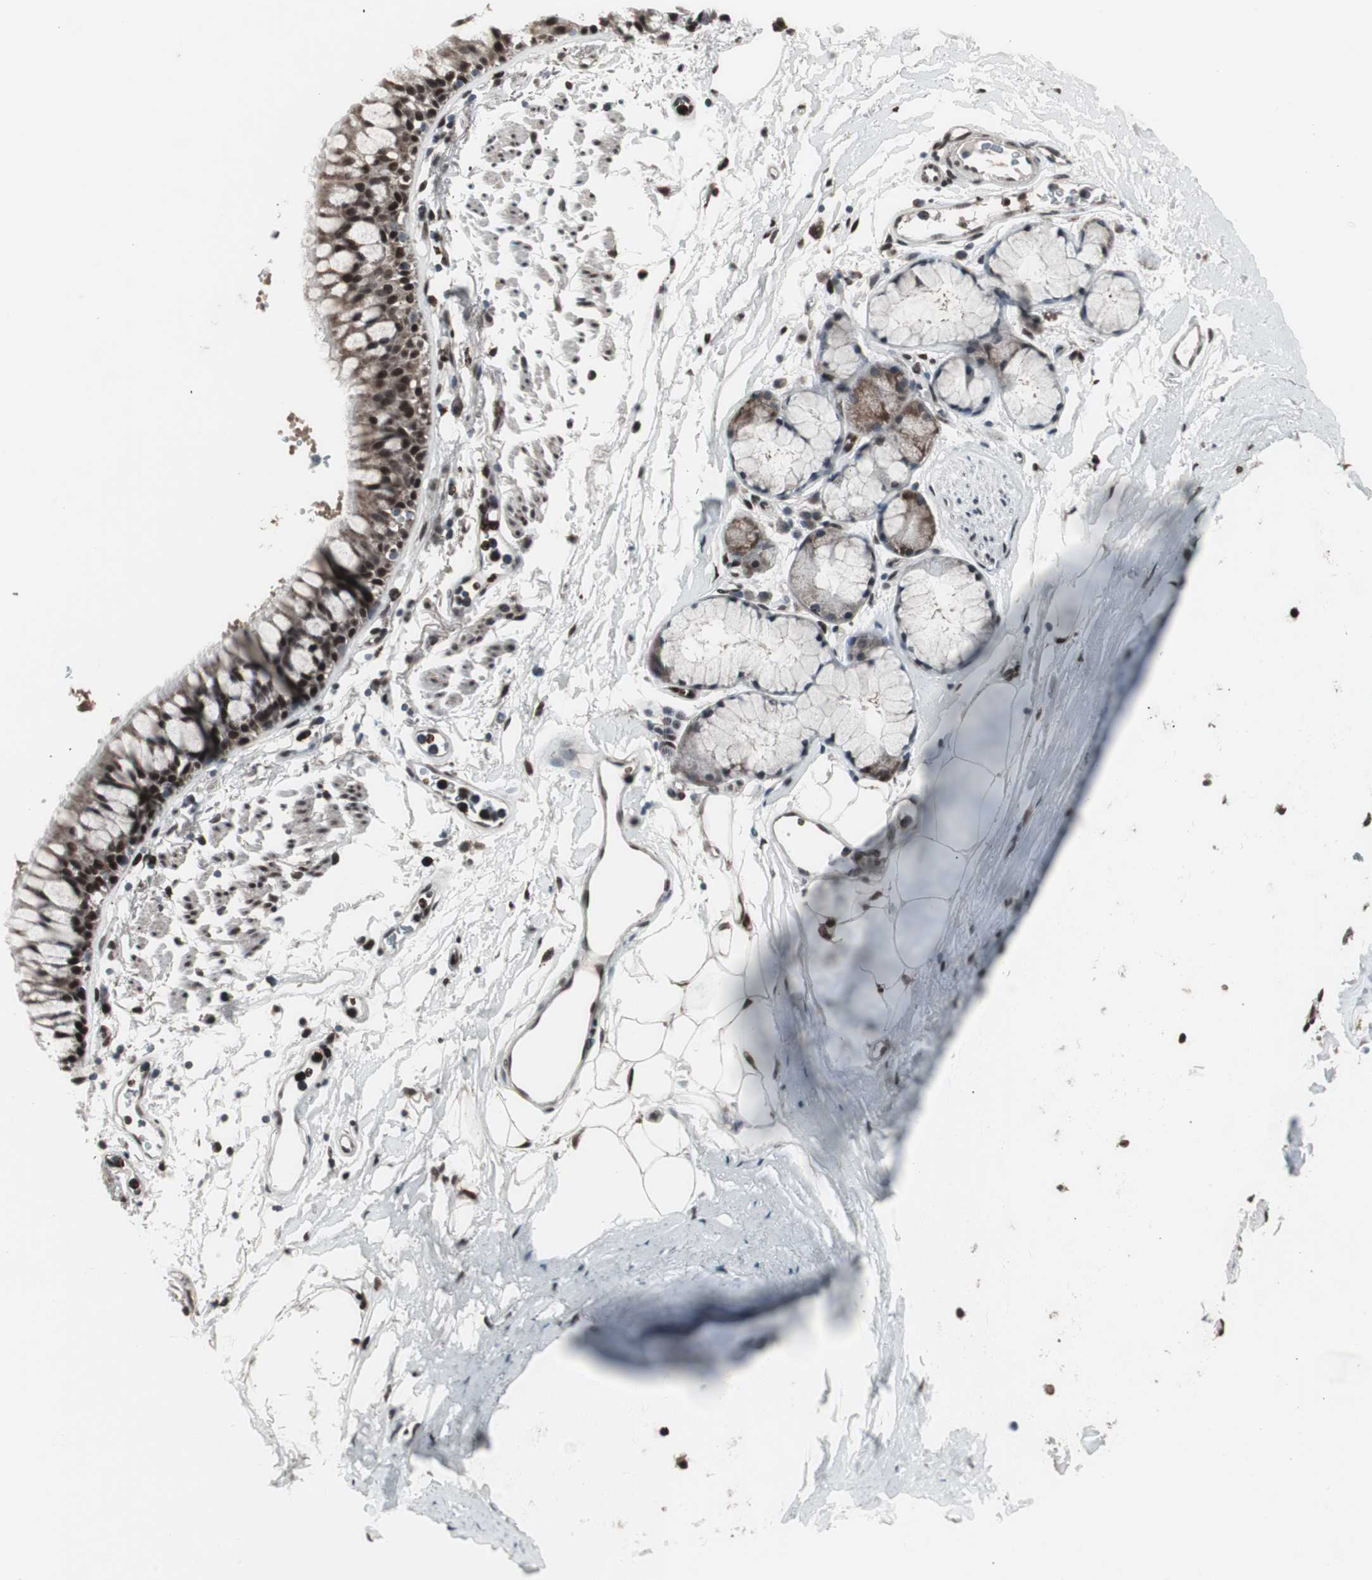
{"staining": {"intensity": "moderate", "quantity": ">75%", "location": "cytoplasmic/membranous,nuclear"}, "tissue": "bronchus", "cell_type": "Respiratory epithelial cells", "image_type": "normal", "snomed": [{"axis": "morphology", "description": "Normal tissue, NOS"}, {"axis": "topography", "description": "Bronchus"}], "caption": "Normal bronchus shows moderate cytoplasmic/membranous,nuclear positivity in about >75% of respiratory epithelial cells, visualized by immunohistochemistry. The protein is shown in brown color, while the nuclei are stained blue.", "gene": "RXRA", "patient": {"sex": "female", "age": 73}}